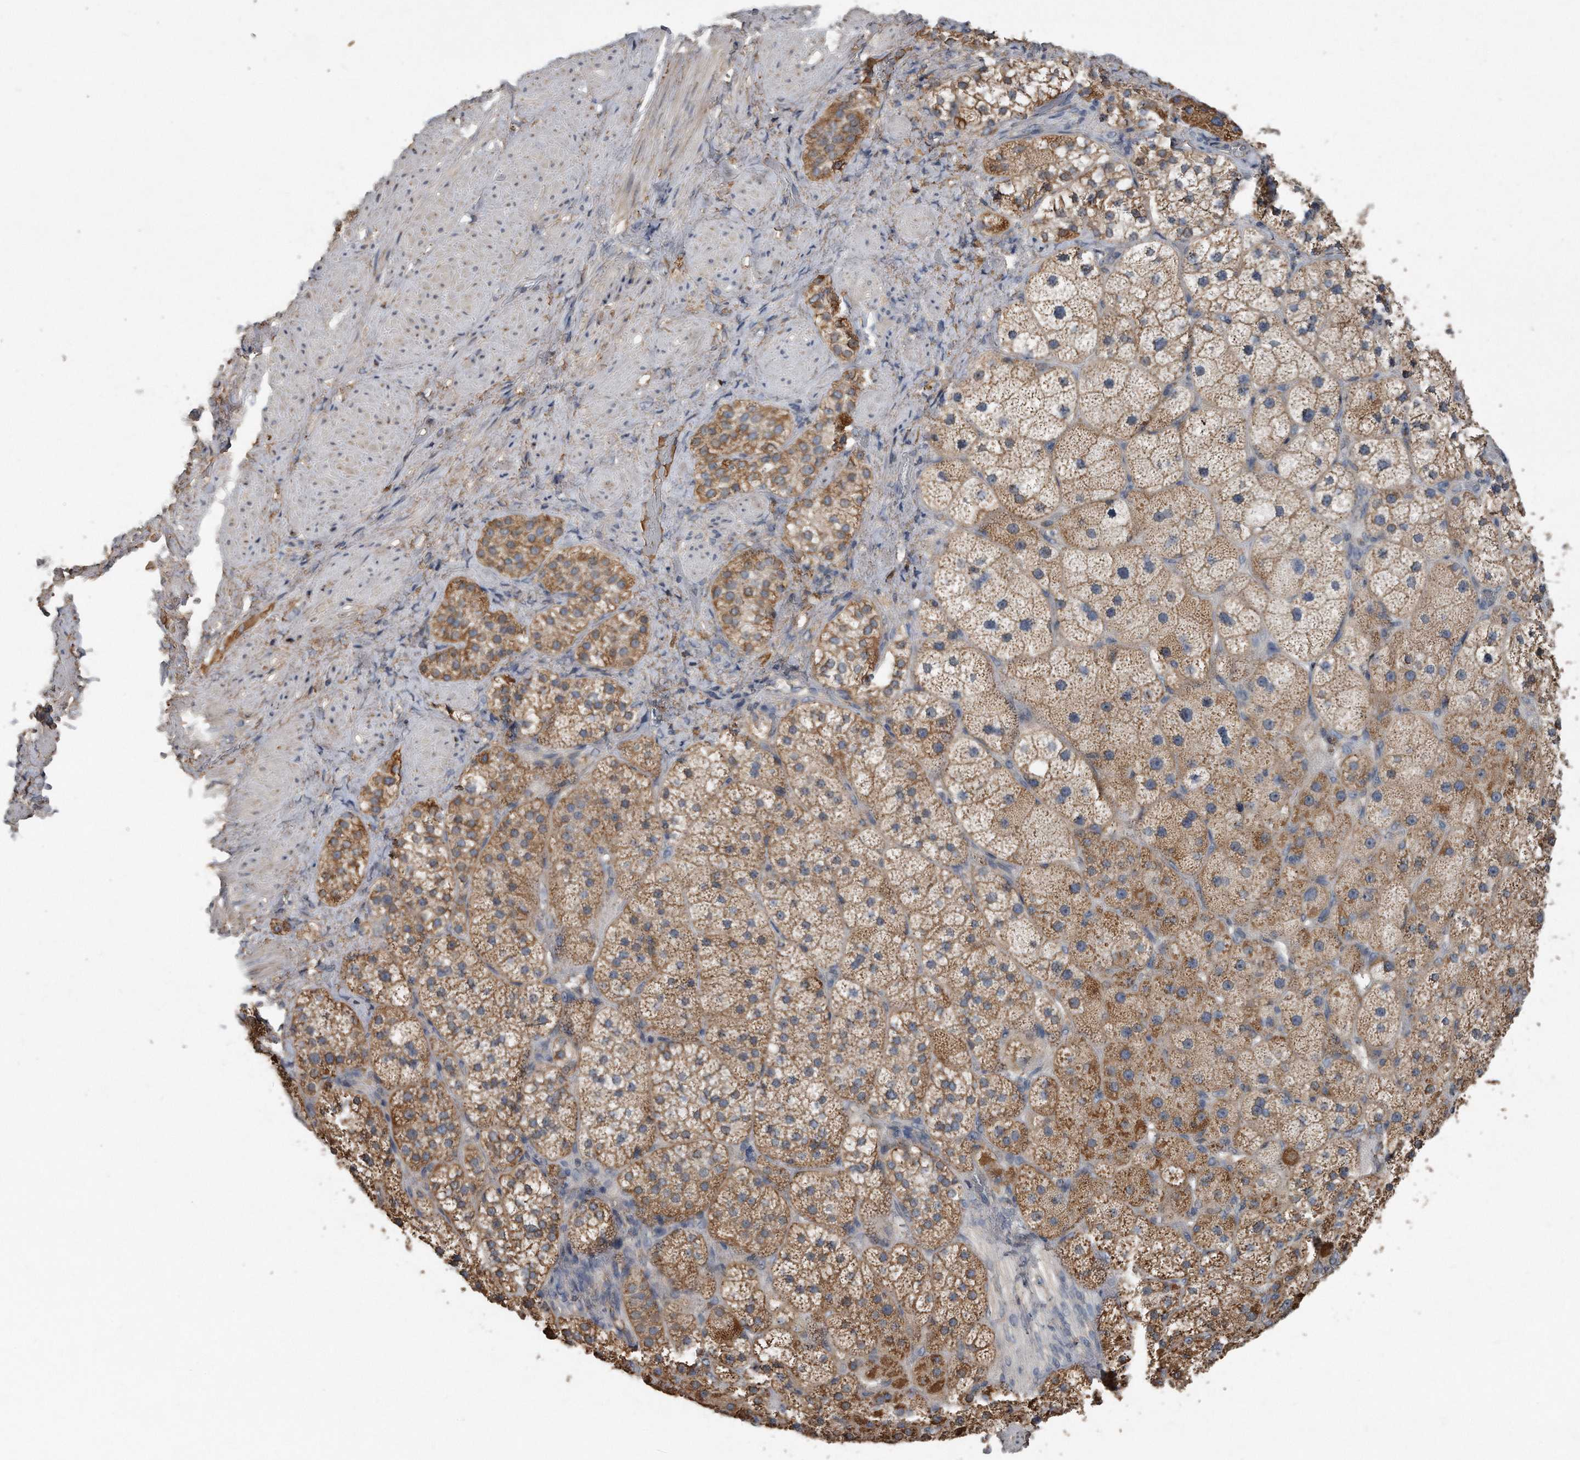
{"staining": {"intensity": "moderate", "quantity": ">75%", "location": "cytoplasmic/membranous"}, "tissue": "adrenal gland", "cell_type": "Glandular cells", "image_type": "normal", "snomed": [{"axis": "morphology", "description": "Normal tissue, NOS"}, {"axis": "topography", "description": "Adrenal gland"}], "caption": "Protein expression analysis of benign human adrenal gland reveals moderate cytoplasmic/membranous expression in approximately >75% of glandular cells. The staining was performed using DAB to visualize the protein expression in brown, while the nuclei were stained in blue with hematoxylin (Magnification: 20x).", "gene": "SDHA", "patient": {"sex": "male", "age": 57}}